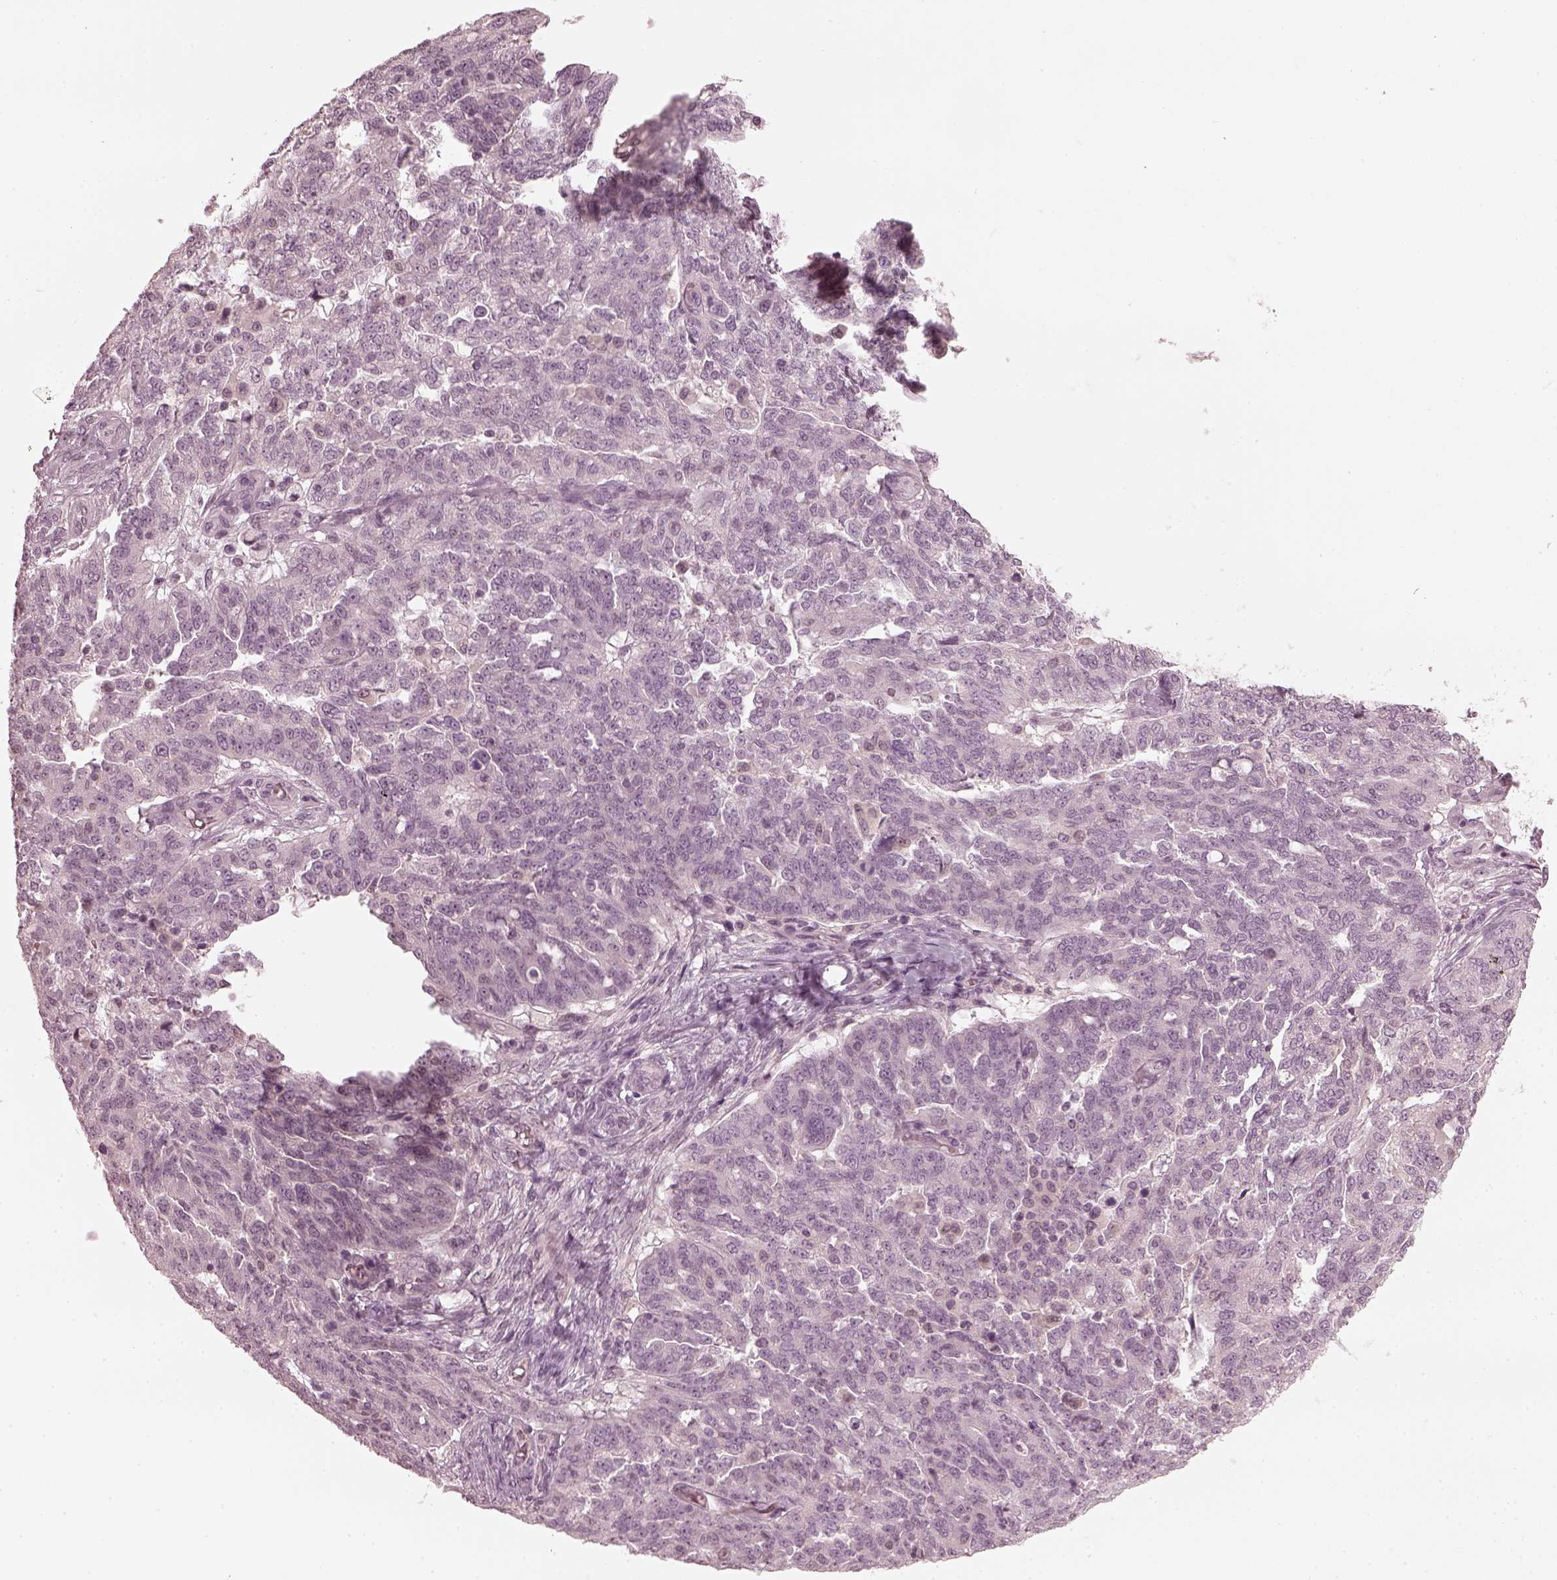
{"staining": {"intensity": "negative", "quantity": "none", "location": "none"}, "tissue": "ovarian cancer", "cell_type": "Tumor cells", "image_type": "cancer", "snomed": [{"axis": "morphology", "description": "Cystadenocarcinoma, serous, NOS"}, {"axis": "topography", "description": "Ovary"}], "caption": "Ovarian cancer (serous cystadenocarcinoma) stained for a protein using IHC displays no expression tumor cells.", "gene": "CCDC170", "patient": {"sex": "female", "age": 67}}